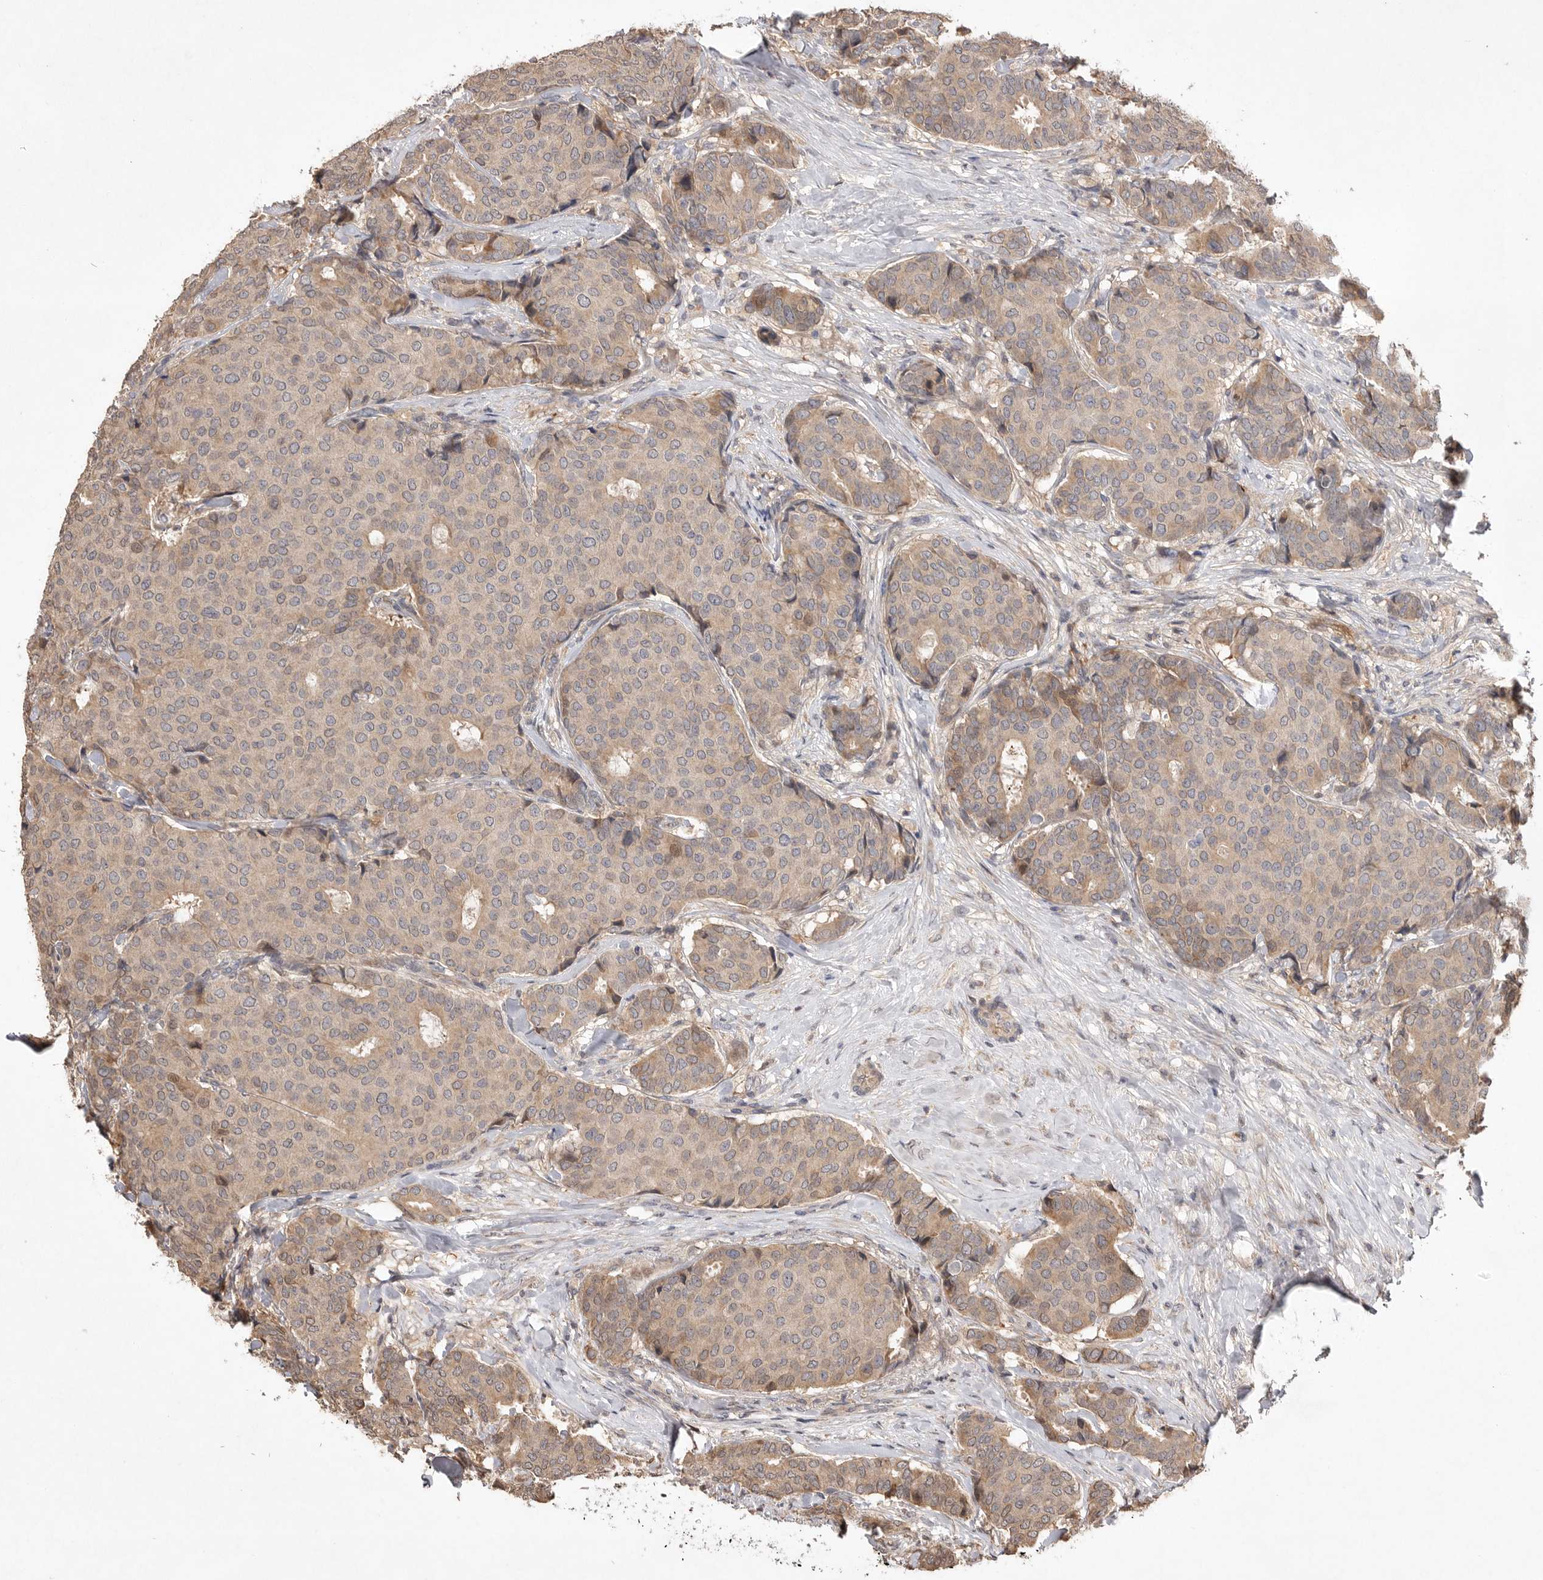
{"staining": {"intensity": "weak", "quantity": ">75%", "location": "cytoplasmic/membranous"}, "tissue": "breast cancer", "cell_type": "Tumor cells", "image_type": "cancer", "snomed": [{"axis": "morphology", "description": "Duct carcinoma"}, {"axis": "topography", "description": "Breast"}], "caption": "Immunohistochemical staining of human breast cancer demonstrates low levels of weak cytoplasmic/membranous protein expression in about >75% of tumor cells. The staining is performed using DAB (3,3'-diaminobenzidine) brown chromogen to label protein expression. The nuclei are counter-stained blue using hematoxylin.", "gene": "VN1R4", "patient": {"sex": "female", "age": 75}}